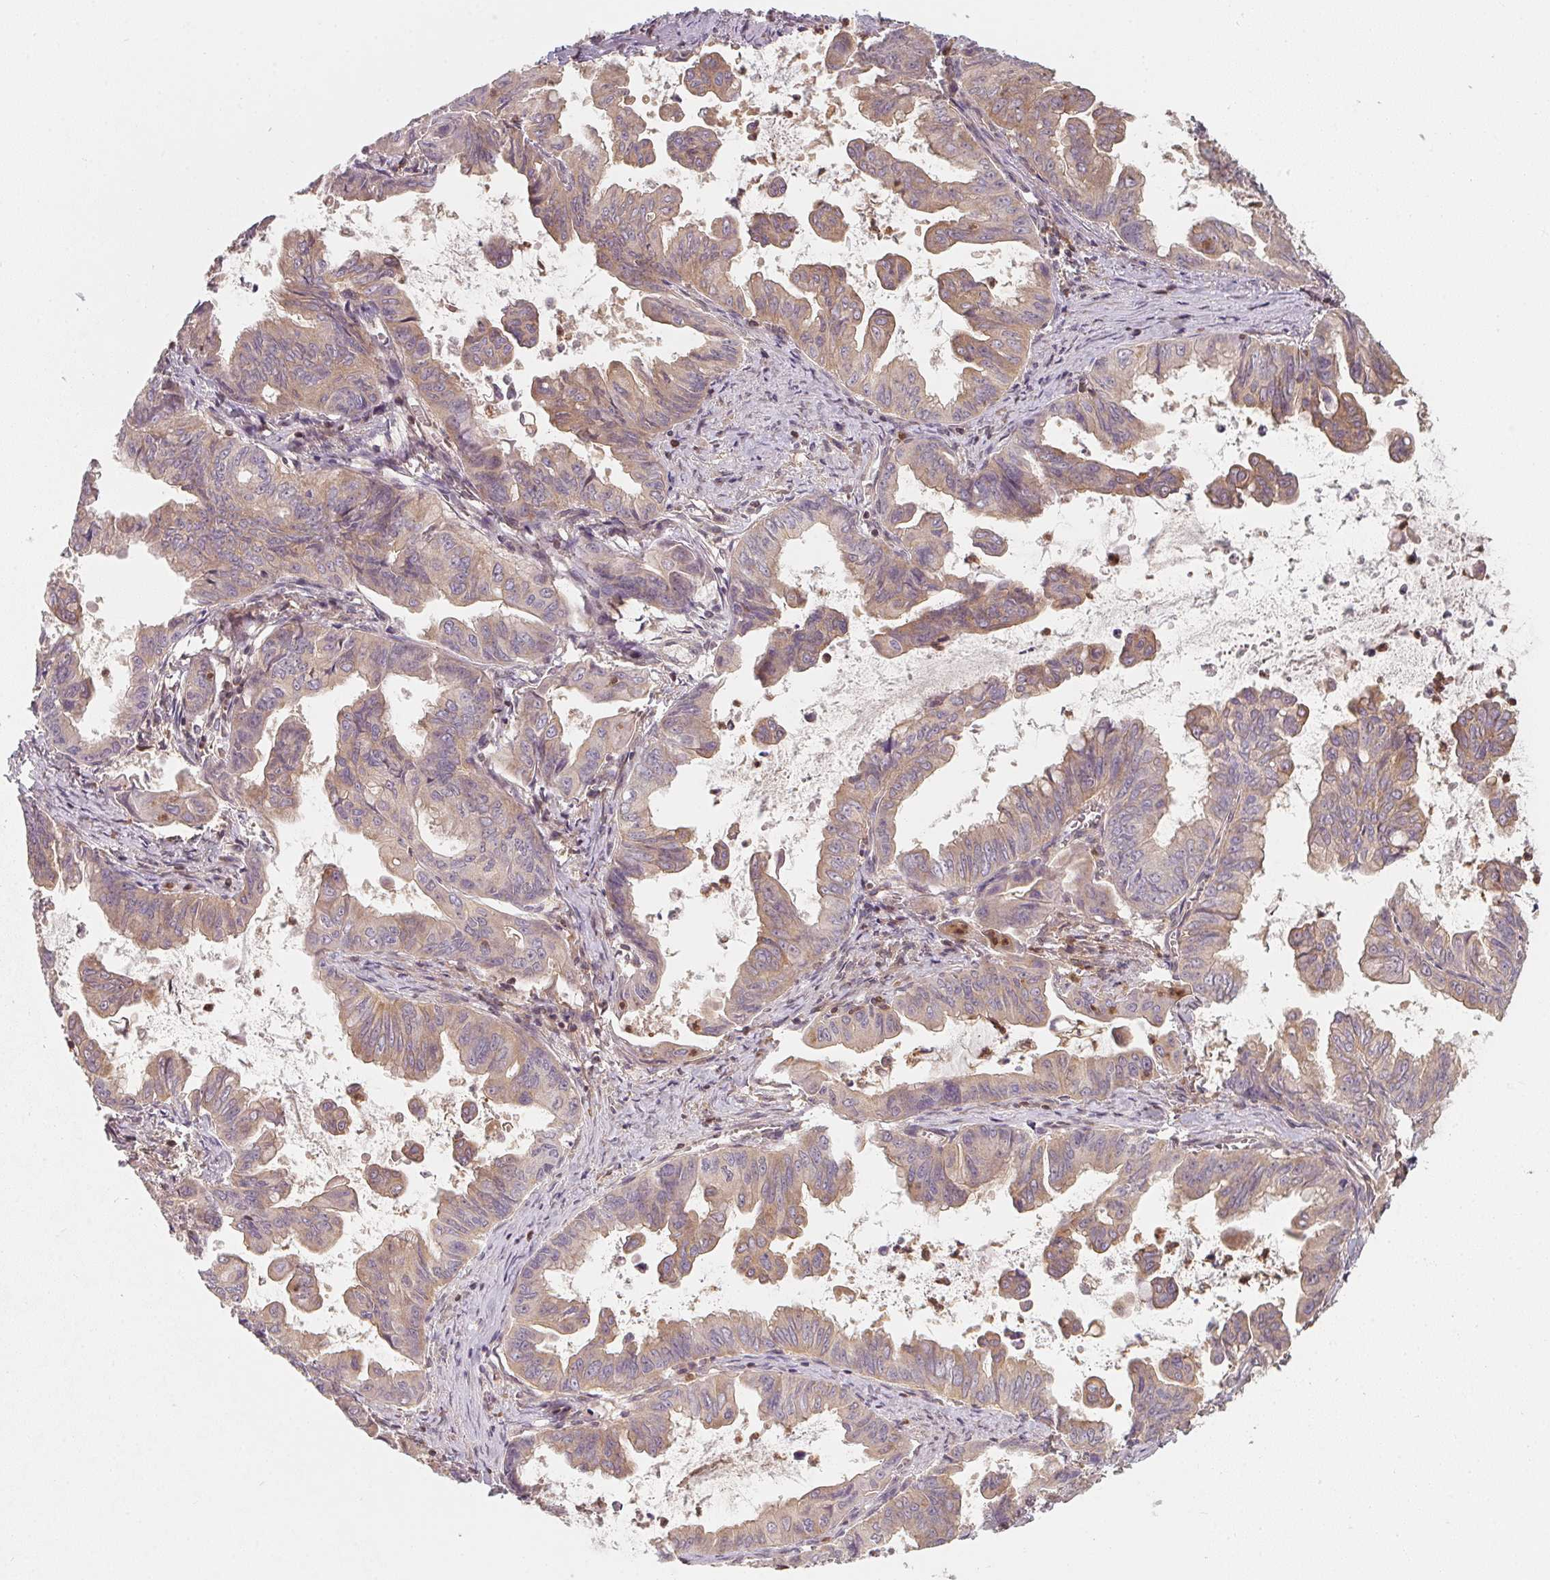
{"staining": {"intensity": "weak", "quantity": "<25%", "location": "cytoplasmic/membranous"}, "tissue": "stomach cancer", "cell_type": "Tumor cells", "image_type": "cancer", "snomed": [{"axis": "morphology", "description": "Adenocarcinoma, NOS"}, {"axis": "topography", "description": "Stomach, upper"}], "caption": "Immunohistochemistry photomicrograph of neoplastic tissue: stomach adenocarcinoma stained with DAB exhibits no significant protein staining in tumor cells.", "gene": "ANKRD13A", "patient": {"sex": "male", "age": 80}}